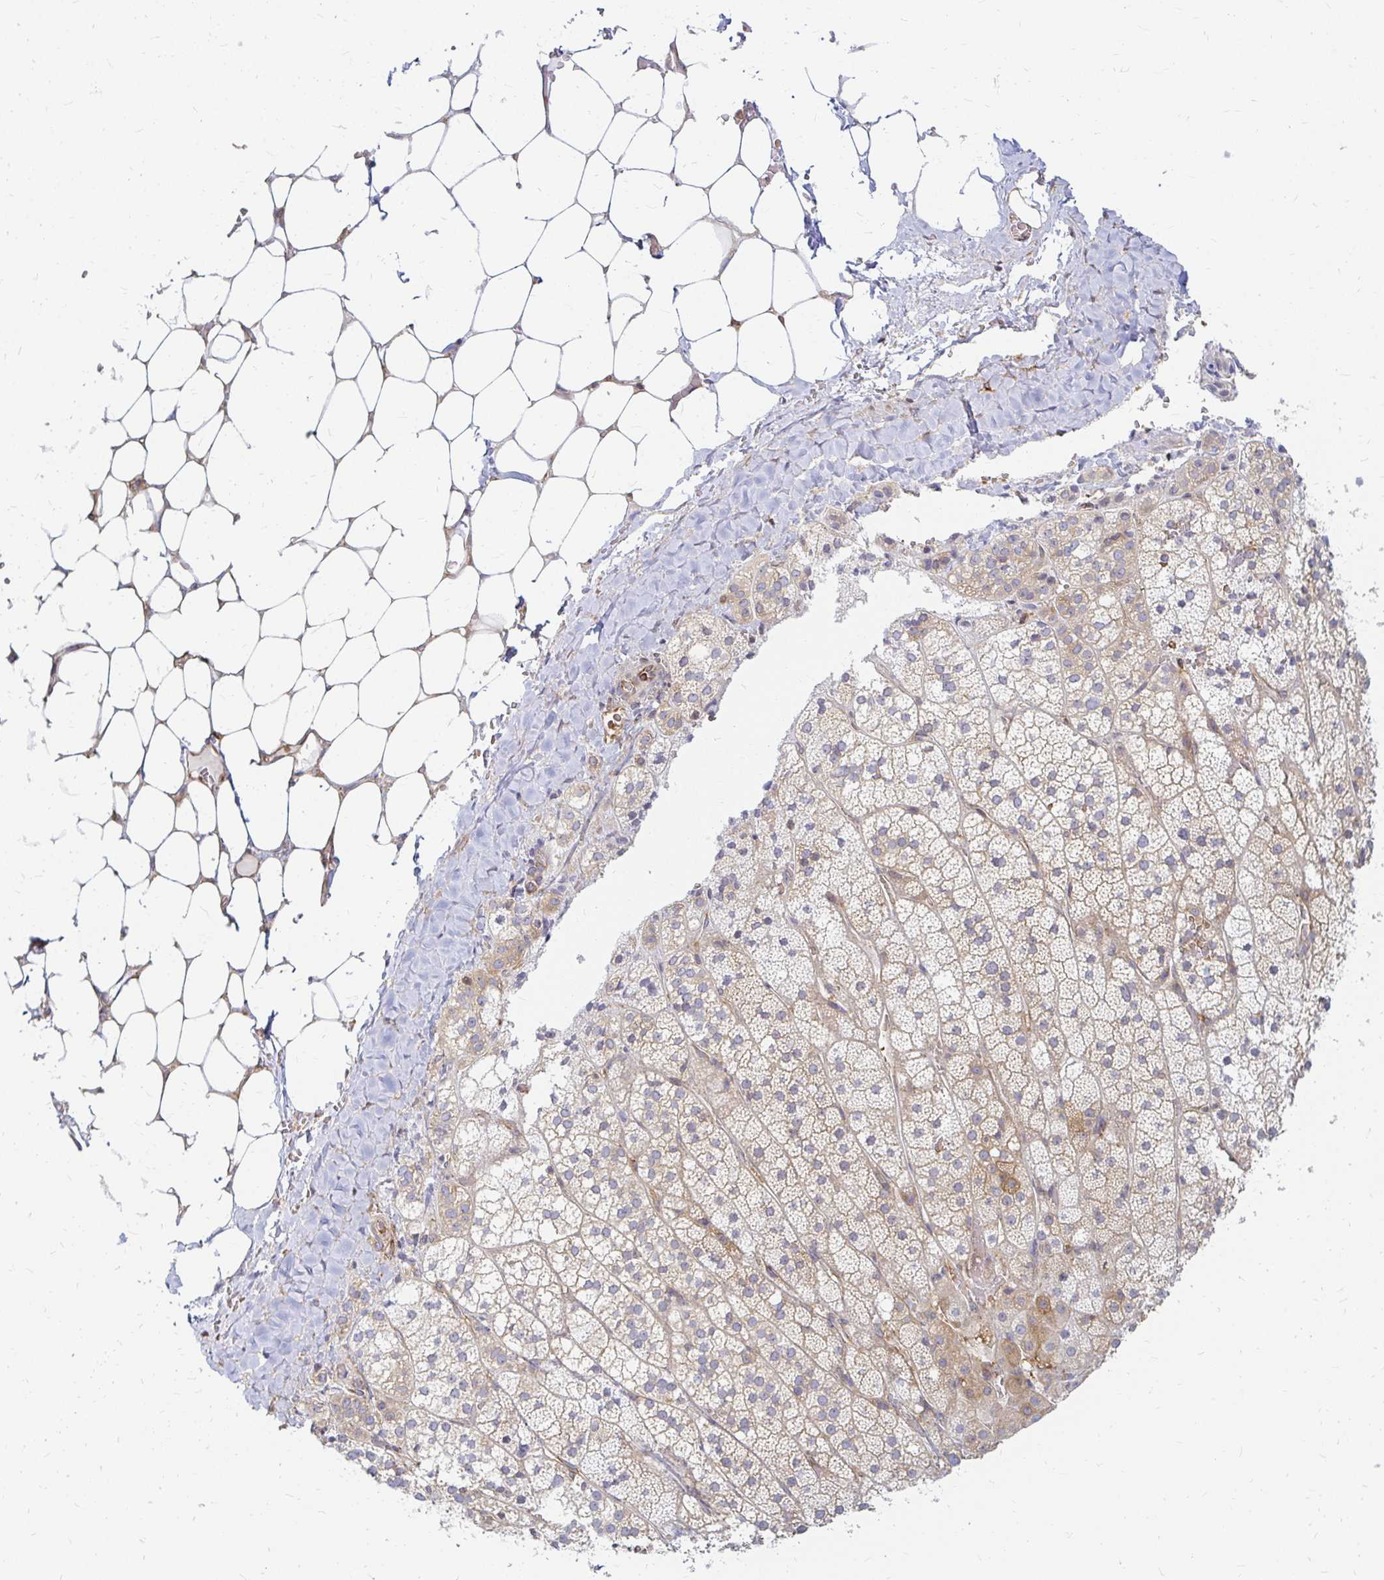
{"staining": {"intensity": "weak", "quantity": "25%-75%", "location": "cytoplasmic/membranous"}, "tissue": "adrenal gland", "cell_type": "Glandular cells", "image_type": "normal", "snomed": [{"axis": "morphology", "description": "Normal tissue, NOS"}, {"axis": "topography", "description": "Adrenal gland"}], "caption": "This is a histology image of immunohistochemistry staining of unremarkable adrenal gland, which shows weak positivity in the cytoplasmic/membranous of glandular cells.", "gene": "CAST", "patient": {"sex": "male", "age": 53}}